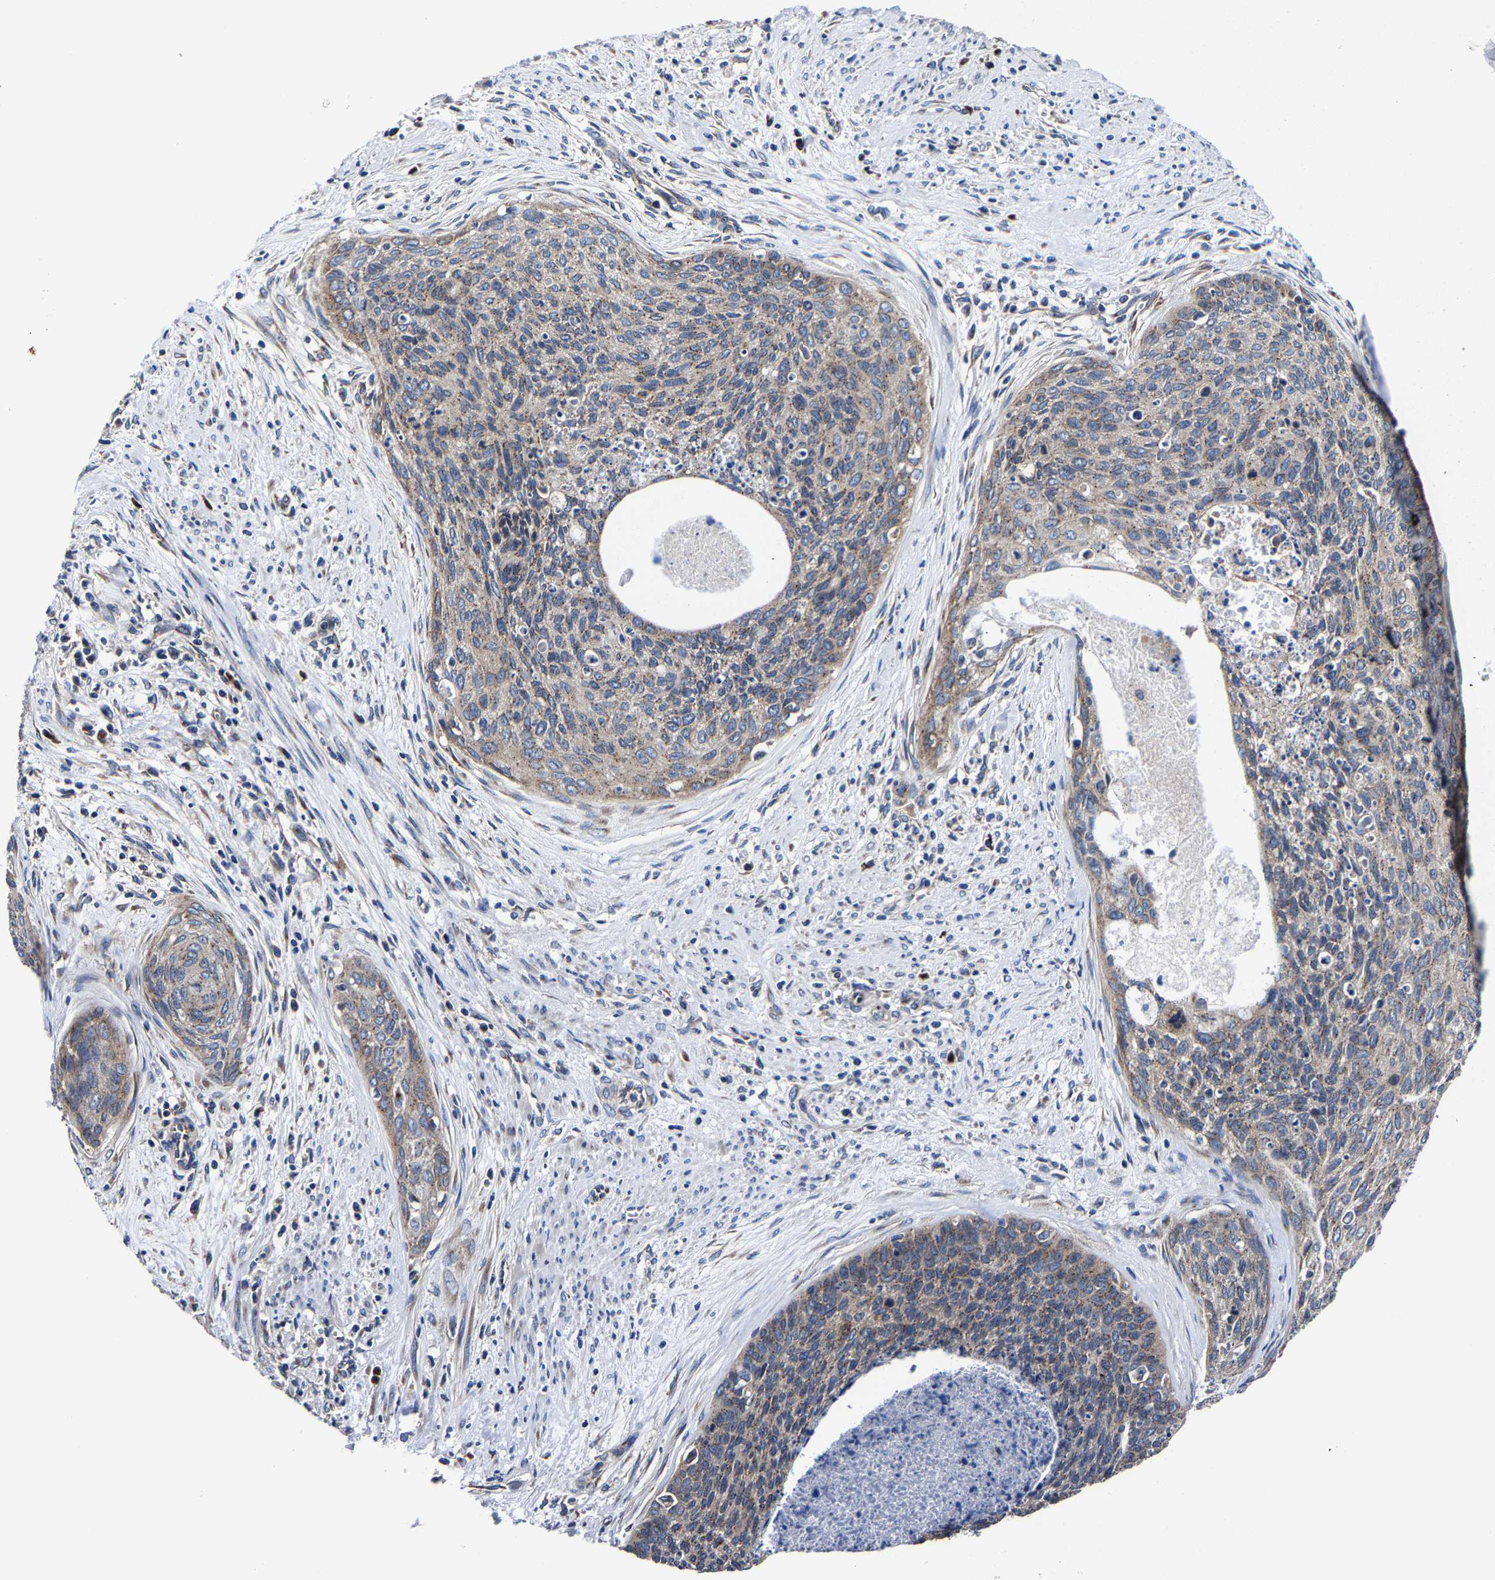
{"staining": {"intensity": "weak", "quantity": ">75%", "location": "cytoplasmic/membranous"}, "tissue": "cervical cancer", "cell_type": "Tumor cells", "image_type": "cancer", "snomed": [{"axis": "morphology", "description": "Squamous cell carcinoma, NOS"}, {"axis": "topography", "description": "Cervix"}], "caption": "Immunohistochemical staining of cervical cancer demonstrates low levels of weak cytoplasmic/membranous protein expression in approximately >75% of tumor cells.", "gene": "EBAG9", "patient": {"sex": "female", "age": 55}}